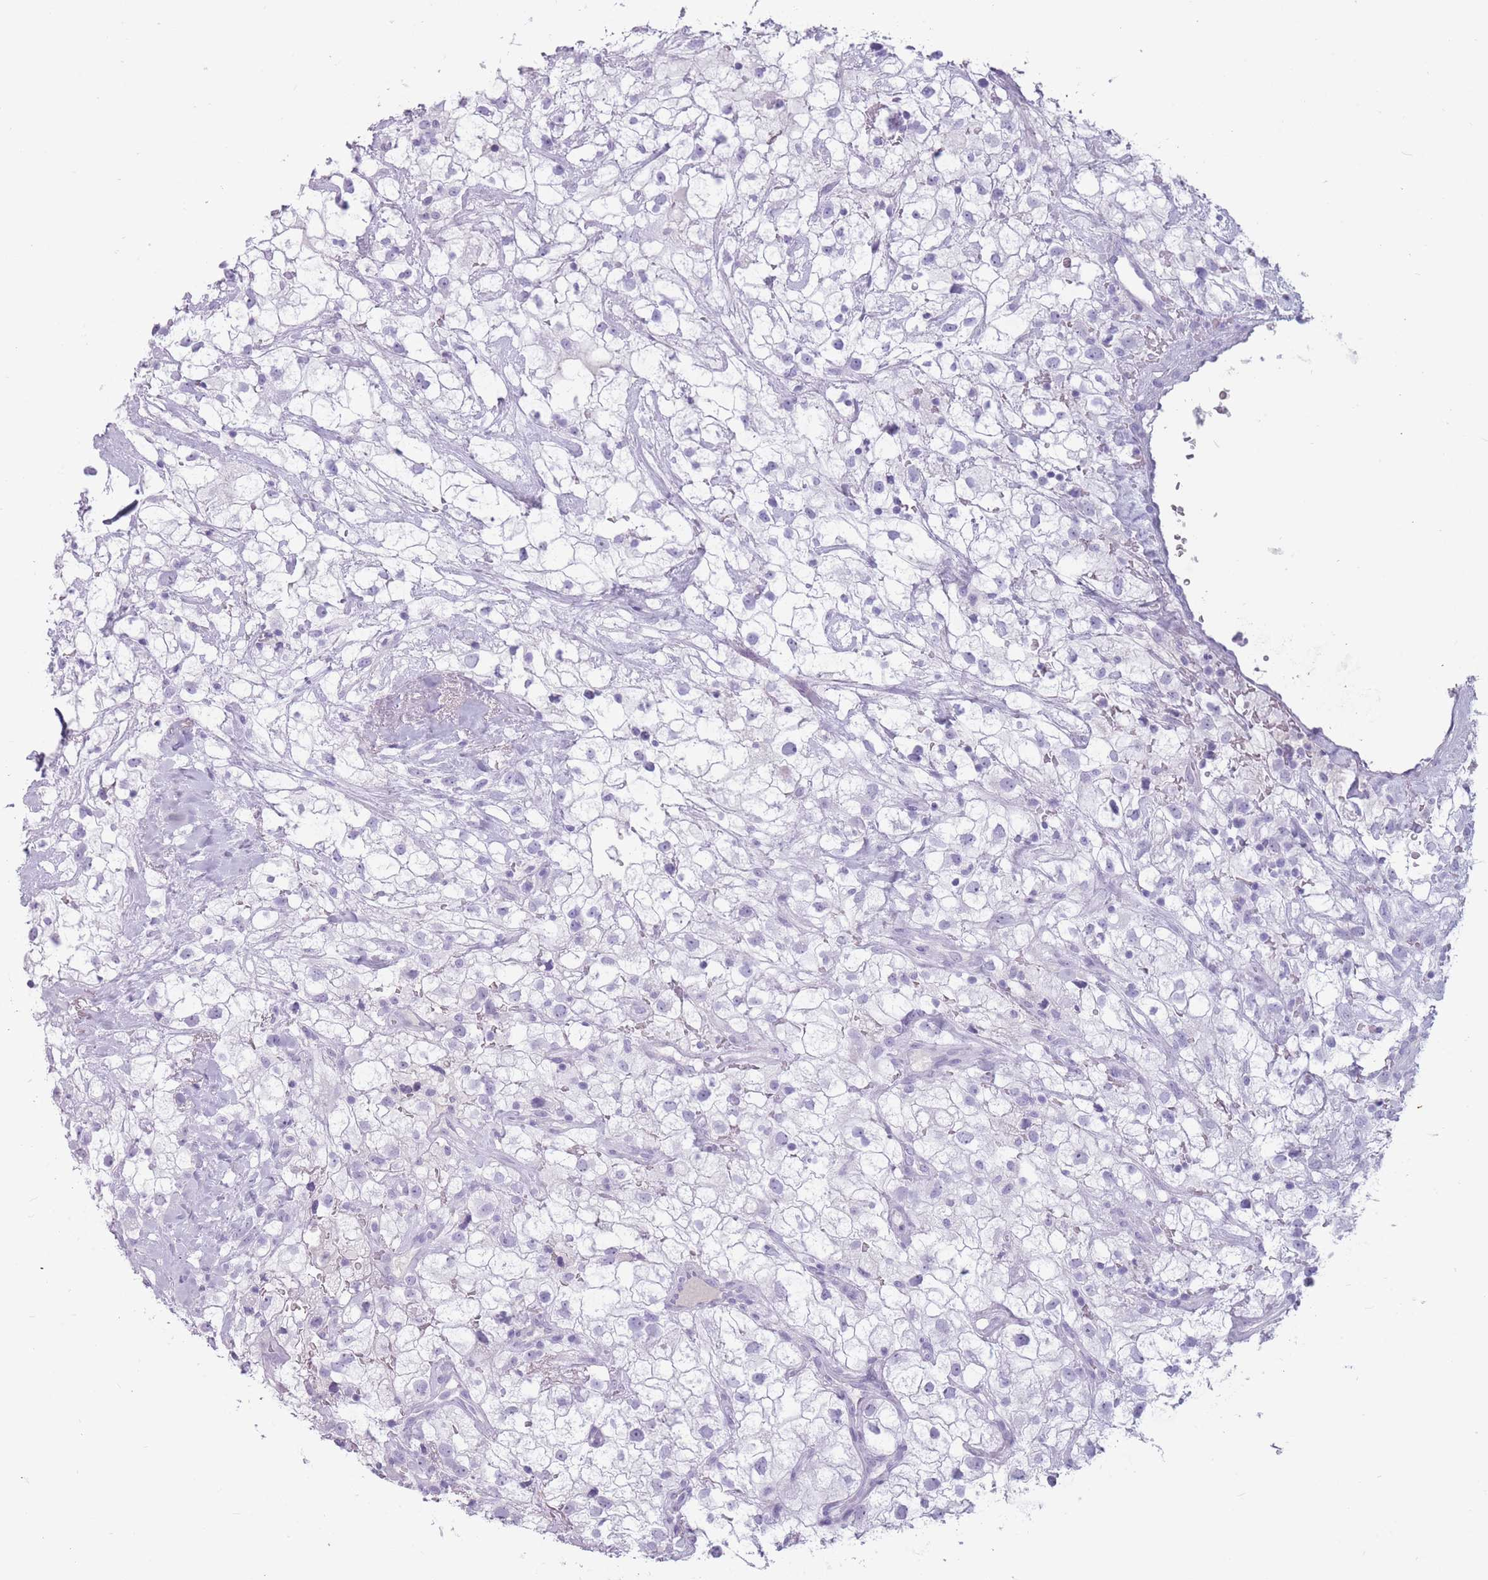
{"staining": {"intensity": "negative", "quantity": "none", "location": "none"}, "tissue": "renal cancer", "cell_type": "Tumor cells", "image_type": "cancer", "snomed": [{"axis": "morphology", "description": "Adenocarcinoma, NOS"}, {"axis": "topography", "description": "Kidney"}], "caption": "Immunohistochemical staining of renal cancer displays no significant positivity in tumor cells.", "gene": "PNMA3", "patient": {"sex": "male", "age": 59}}